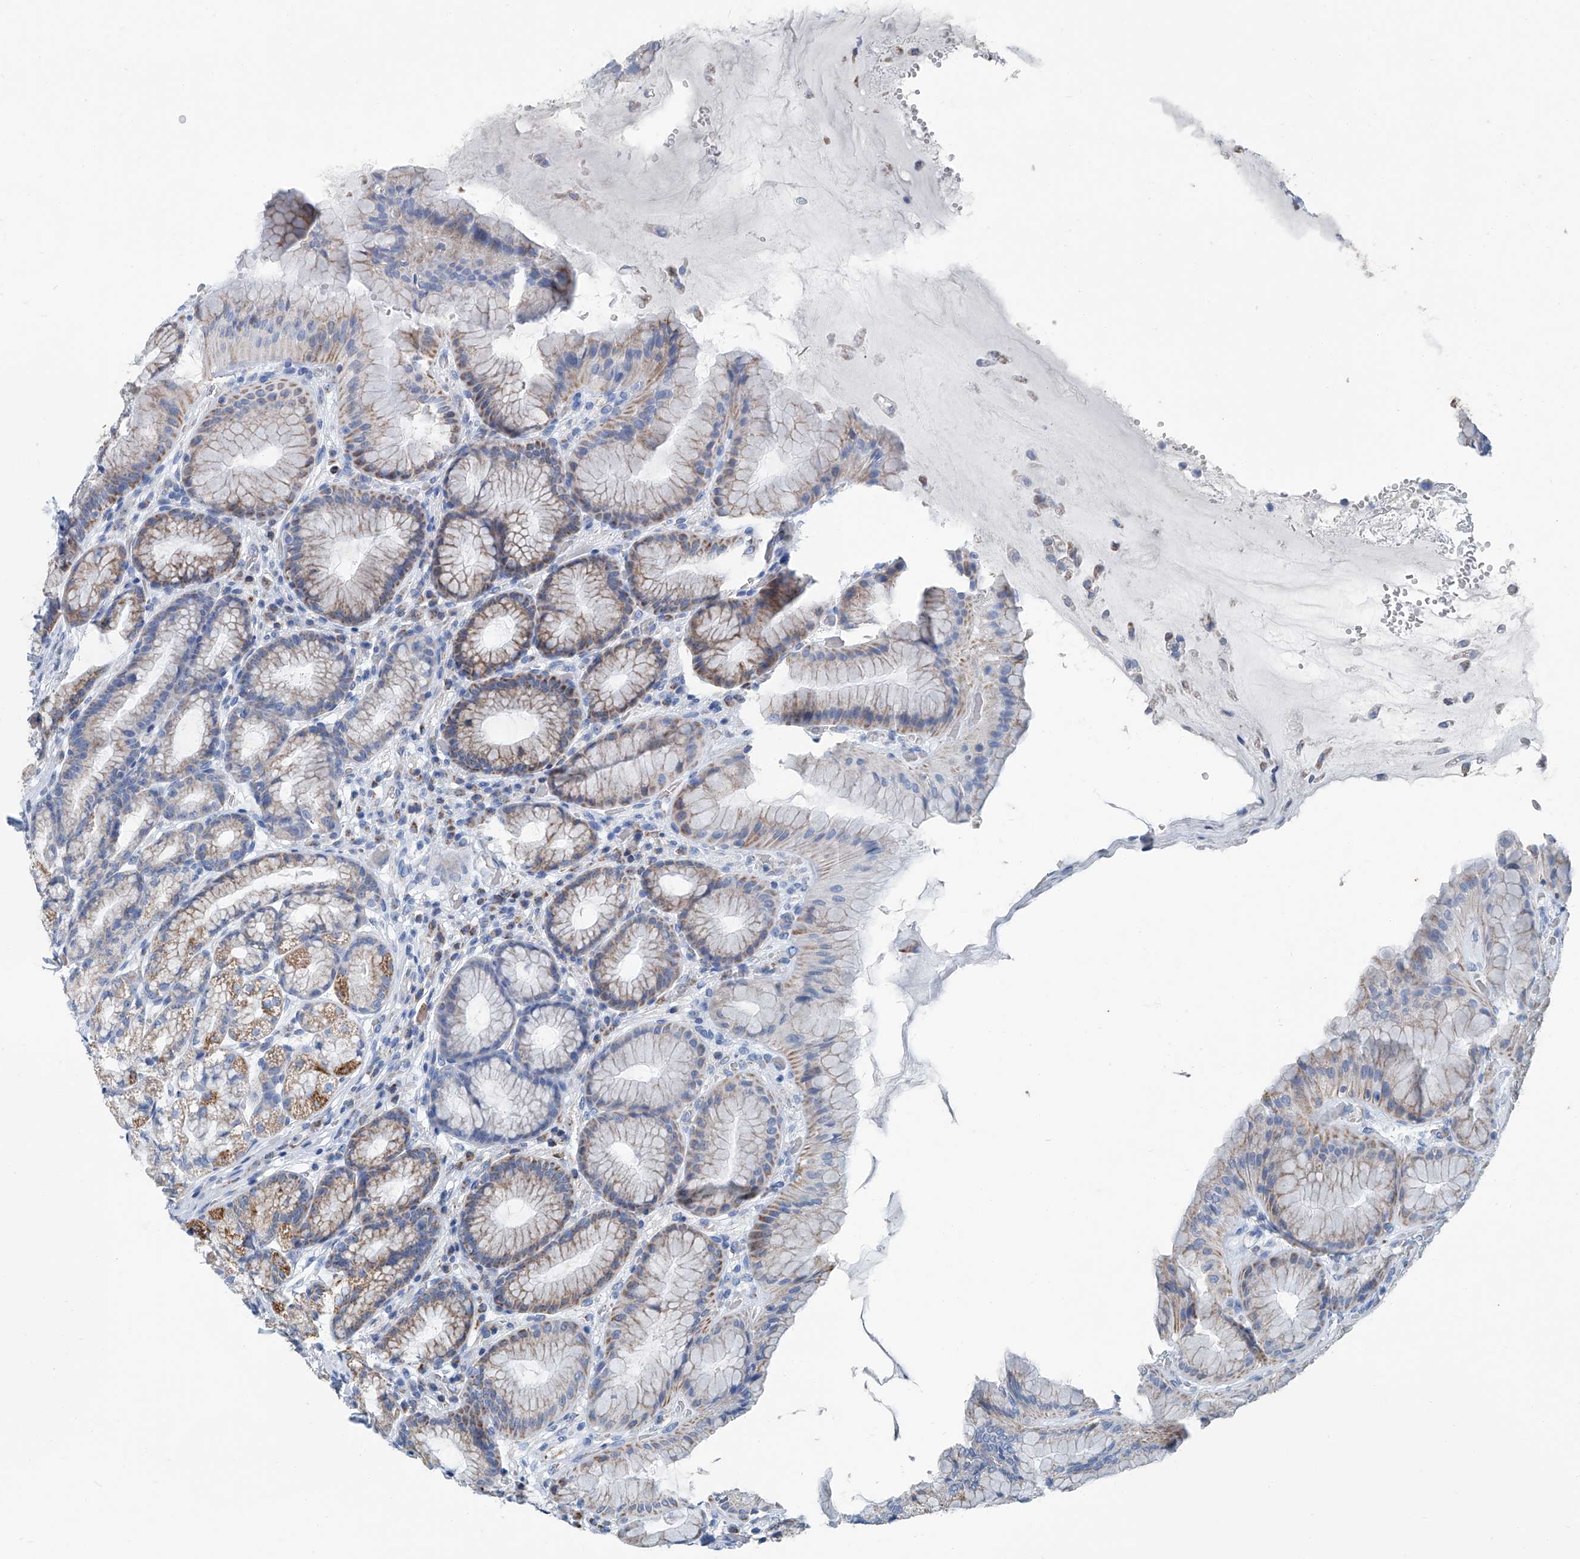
{"staining": {"intensity": "strong", "quantity": "25%-75%", "location": "cytoplasmic/membranous"}, "tissue": "stomach", "cell_type": "Glandular cells", "image_type": "normal", "snomed": [{"axis": "morphology", "description": "Normal tissue, NOS"}, {"axis": "topography", "description": "Stomach"}], "caption": "A brown stain highlights strong cytoplasmic/membranous expression of a protein in glandular cells of normal stomach. (IHC, brightfield microscopy, high magnification).", "gene": "MT", "patient": {"sex": "male", "age": 57}}